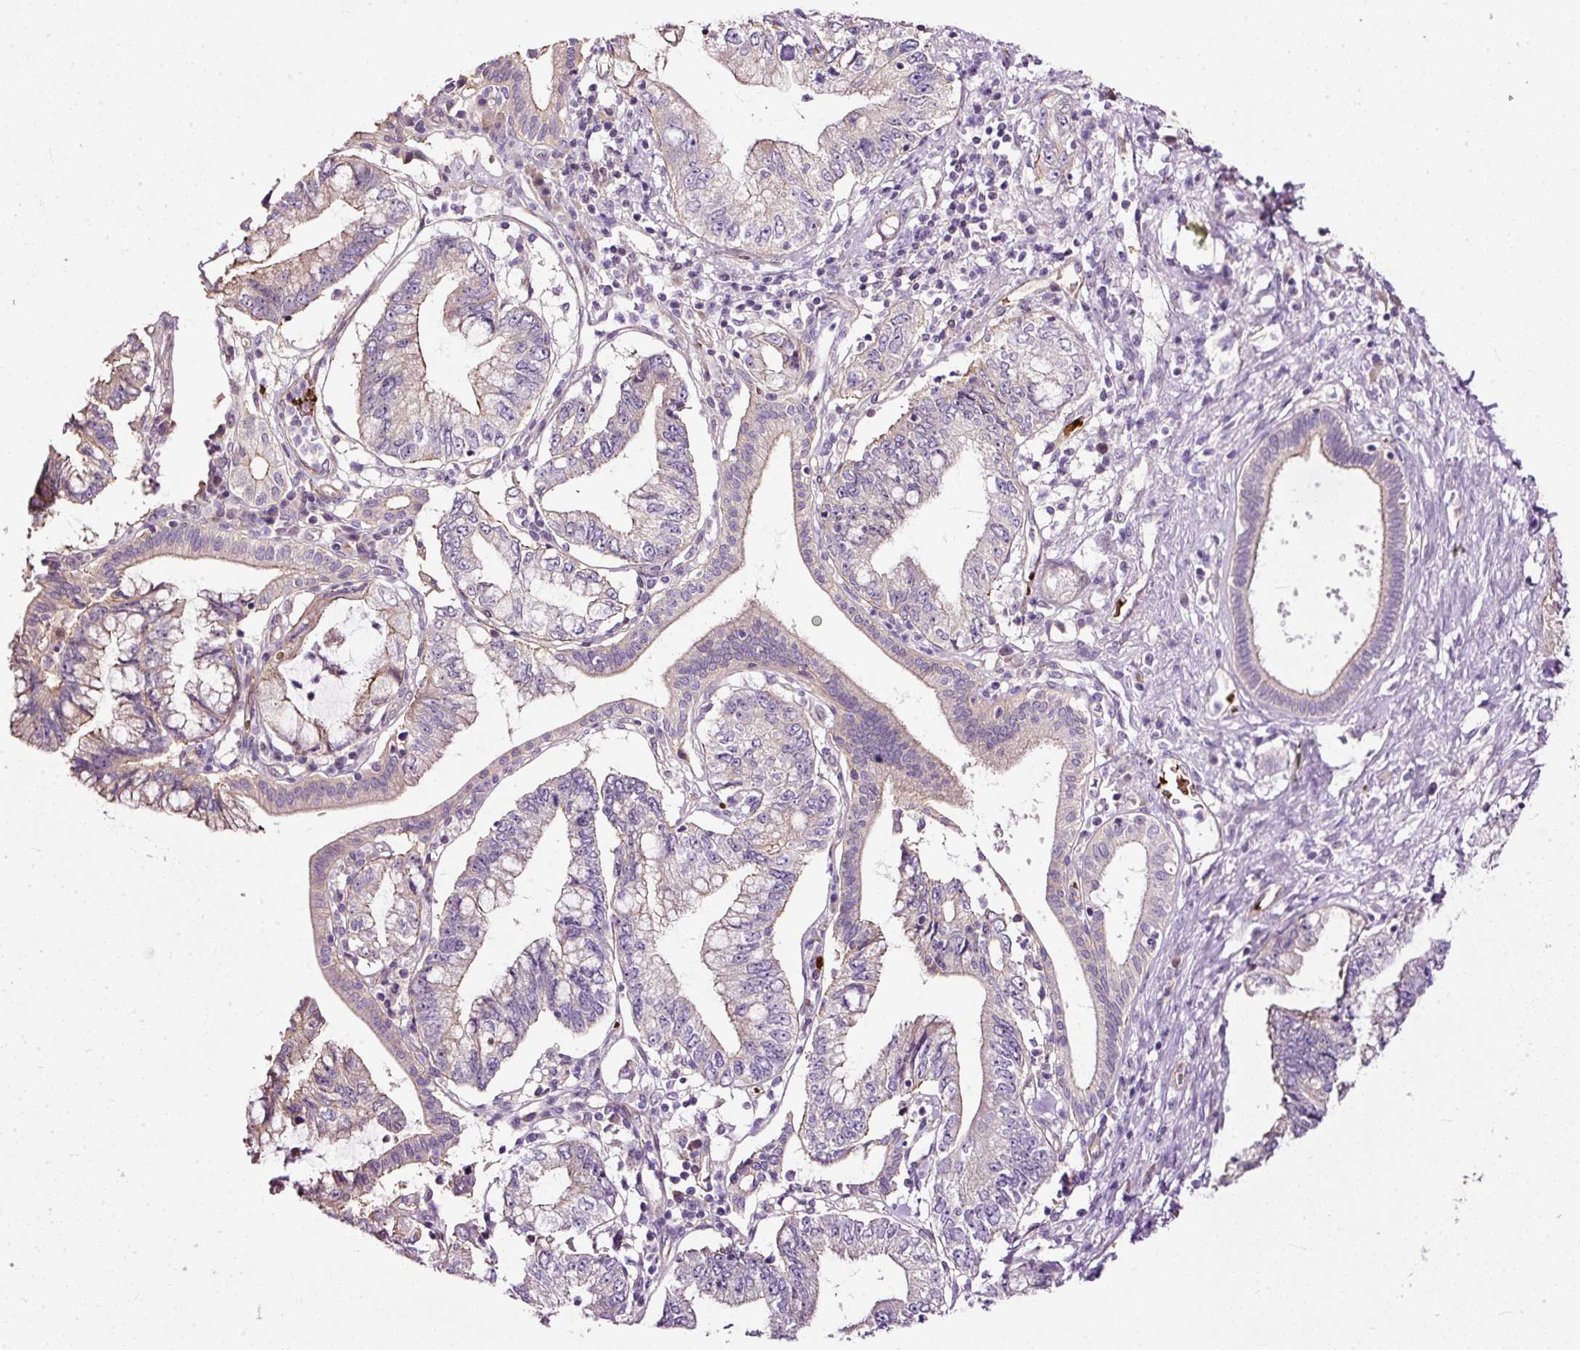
{"staining": {"intensity": "weak", "quantity": "25%-75%", "location": "cytoplasmic/membranous"}, "tissue": "pancreatic cancer", "cell_type": "Tumor cells", "image_type": "cancer", "snomed": [{"axis": "morphology", "description": "Adenocarcinoma, NOS"}, {"axis": "topography", "description": "Pancreas"}], "caption": "A brown stain highlights weak cytoplasmic/membranous positivity of a protein in pancreatic cancer (adenocarcinoma) tumor cells.", "gene": "USHBP1", "patient": {"sex": "female", "age": 73}}